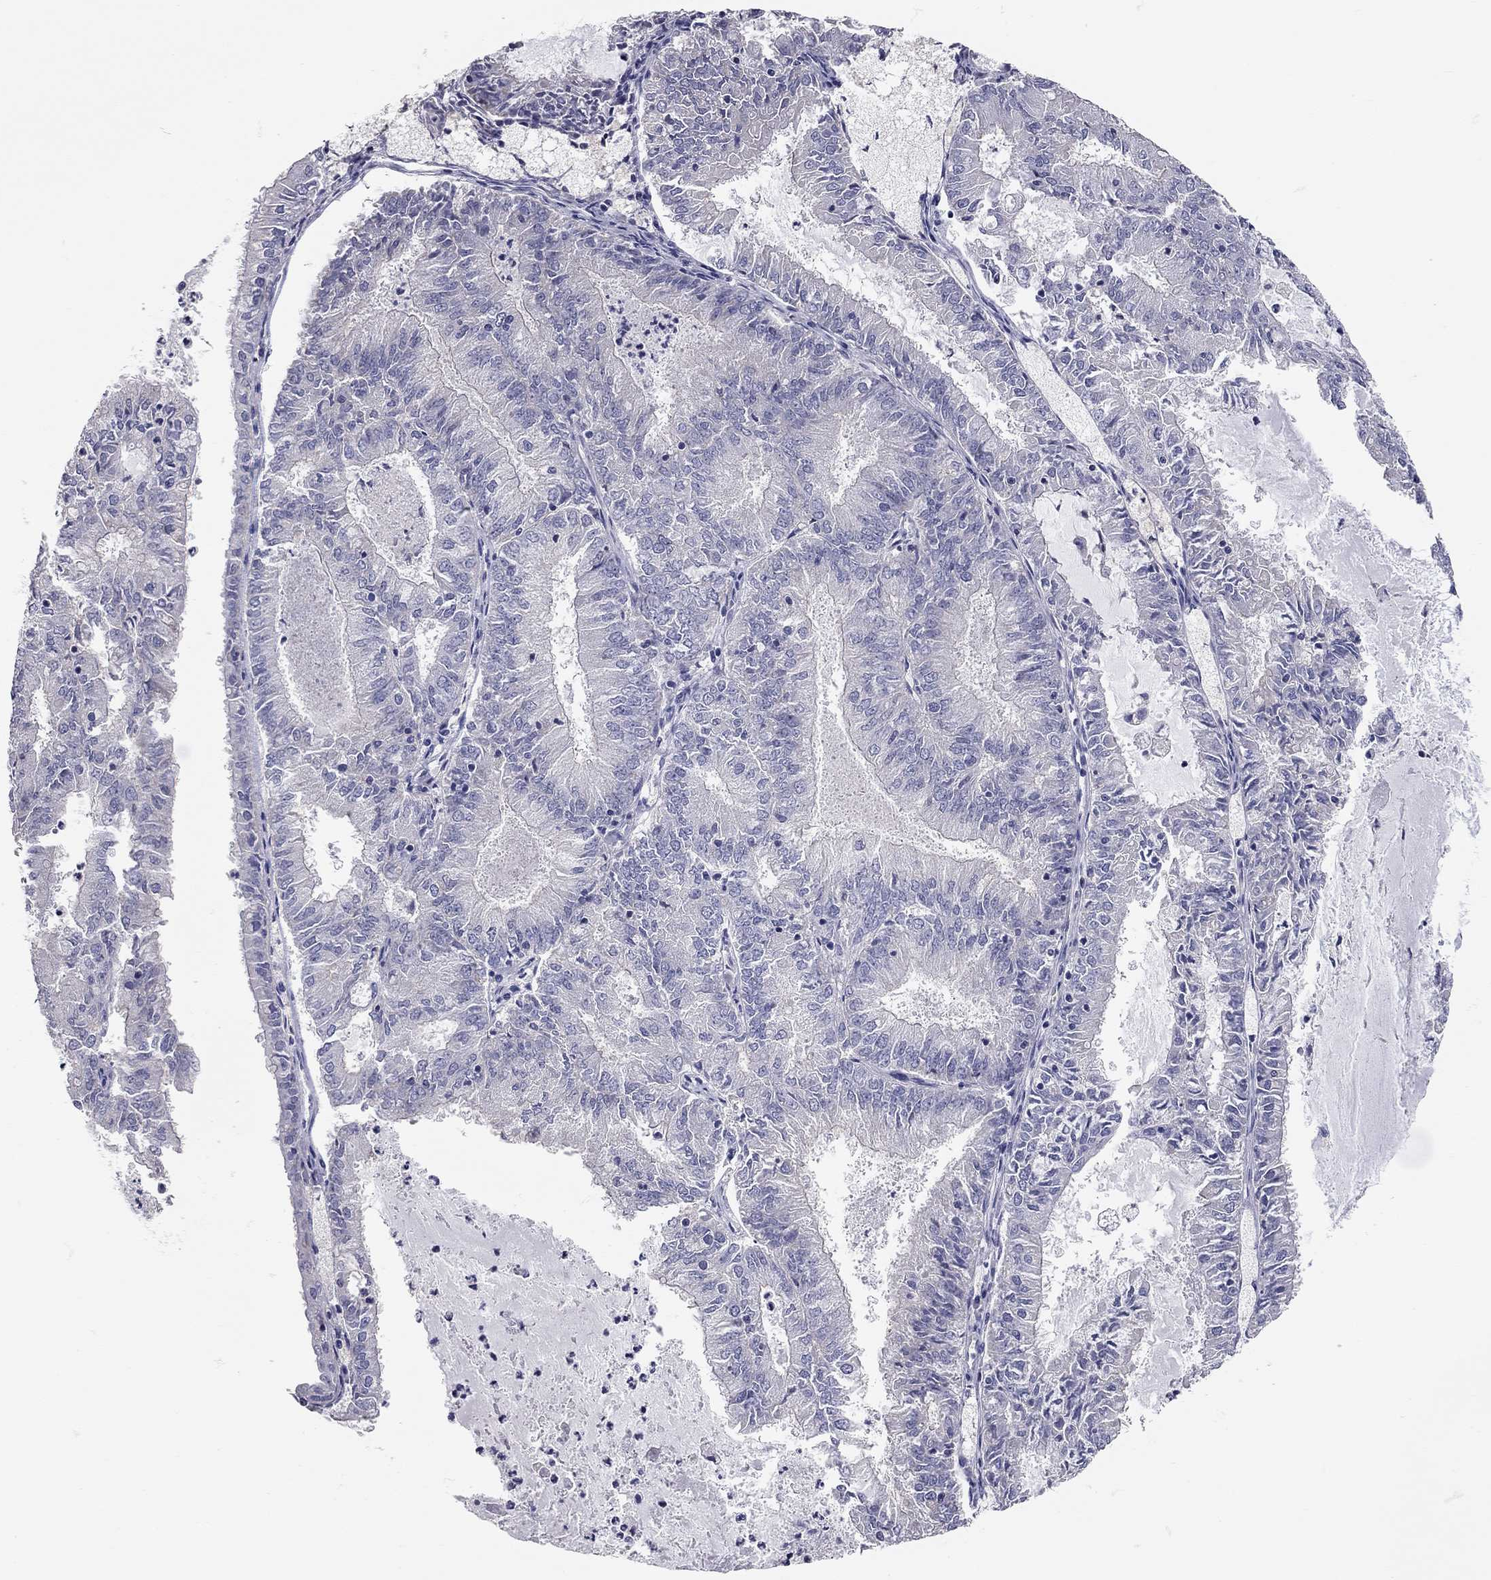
{"staining": {"intensity": "negative", "quantity": "none", "location": "none"}, "tissue": "endometrial cancer", "cell_type": "Tumor cells", "image_type": "cancer", "snomed": [{"axis": "morphology", "description": "Adenocarcinoma, NOS"}, {"axis": "topography", "description": "Endometrium"}], "caption": "This image is of adenocarcinoma (endometrial) stained with immunohistochemistry (IHC) to label a protein in brown with the nuclei are counter-stained blue. There is no expression in tumor cells.", "gene": "C10orf90", "patient": {"sex": "female", "age": 57}}